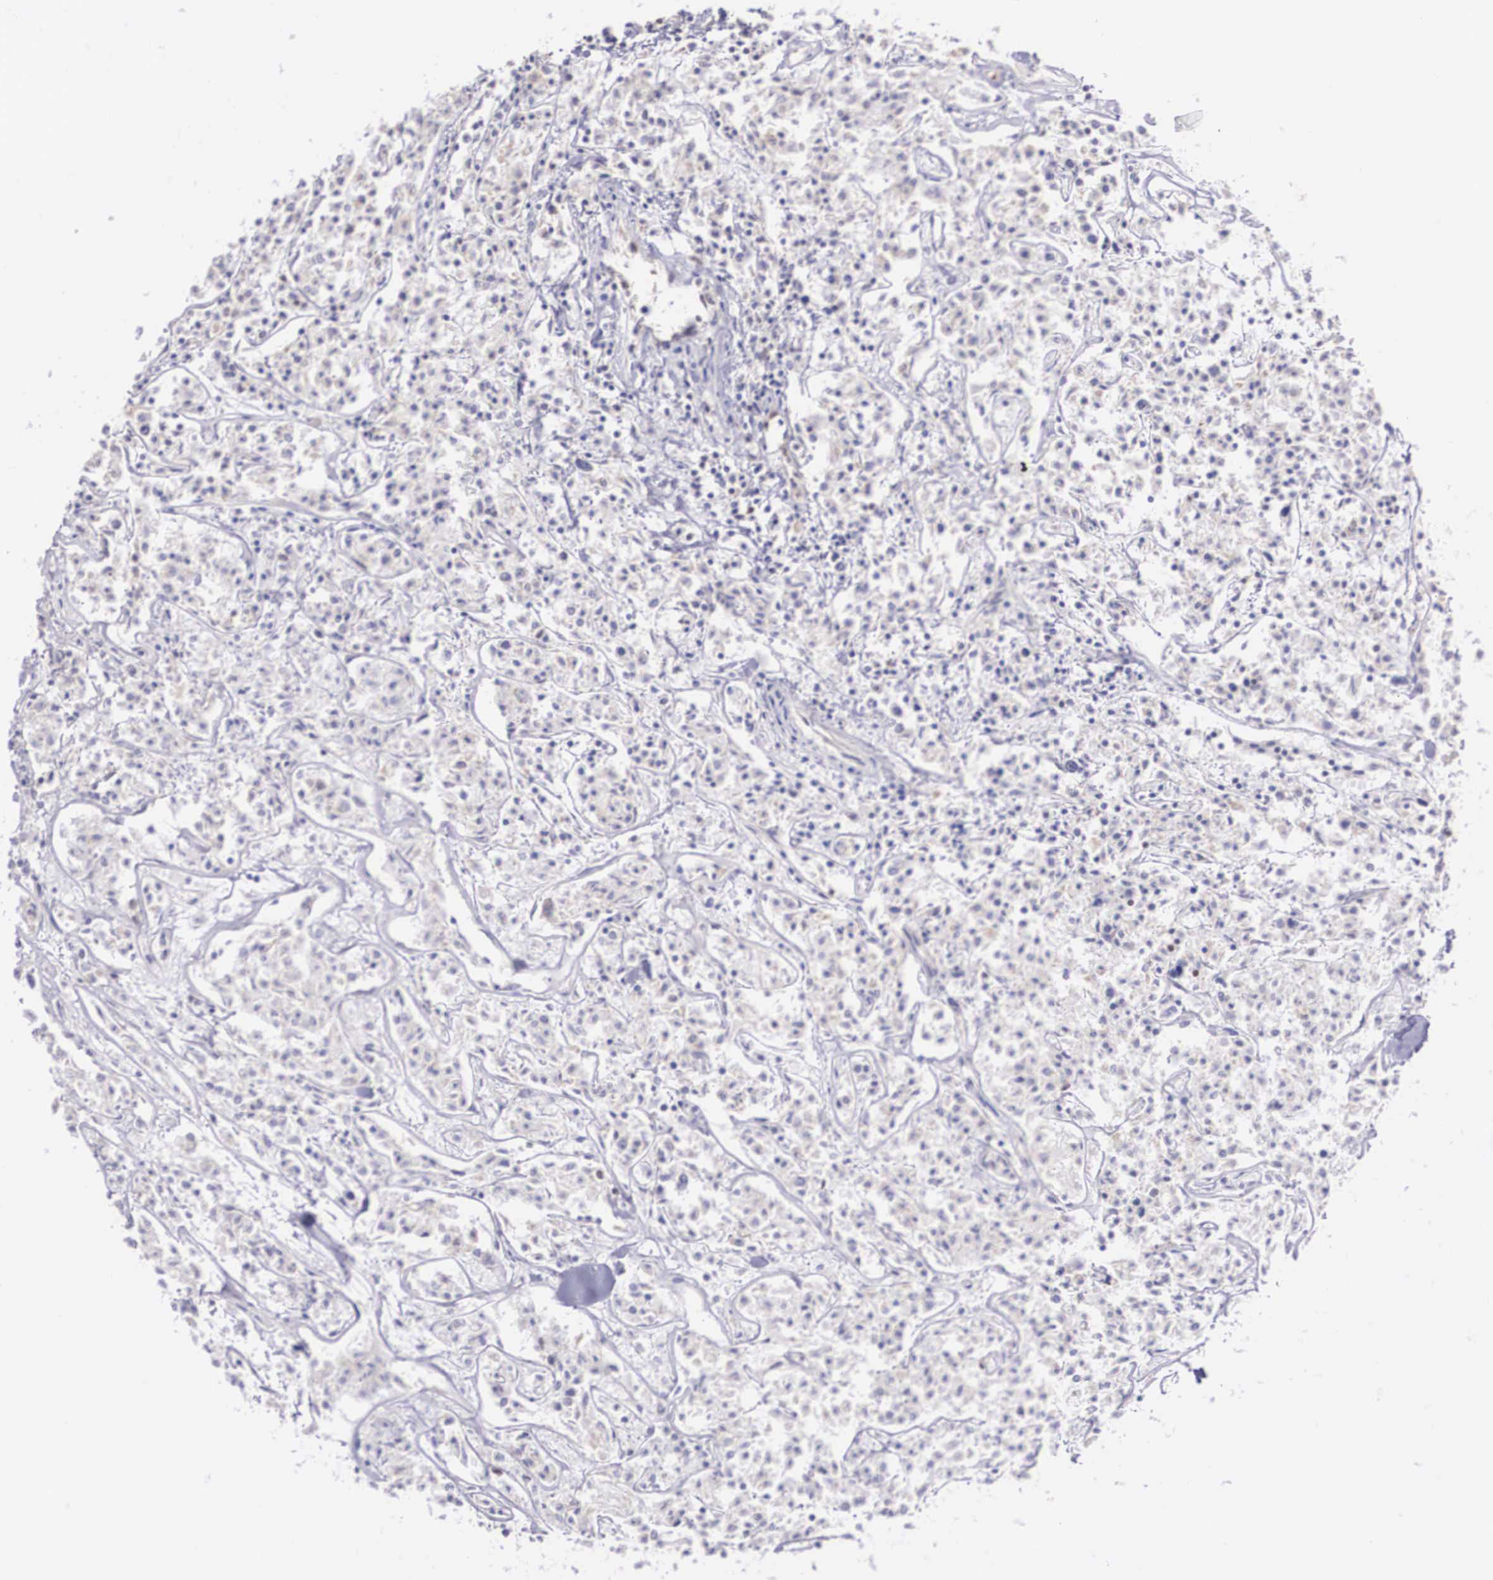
{"staining": {"intensity": "negative", "quantity": "none", "location": "none"}, "tissue": "lymphoma", "cell_type": "Tumor cells", "image_type": "cancer", "snomed": [{"axis": "morphology", "description": "Malignant lymphoma, non-Hodgkin's type, Low grade"}, {"axis": "topography", "description": "Small intestine"}], "caption": "High power microscopy photomicrograph of an immunohistochemistry micrograph of lymphoma, revealing no significant positivity in tumor cells.", "gene": "HMGN5", "patient": {"sex": "female", "age": 59}}